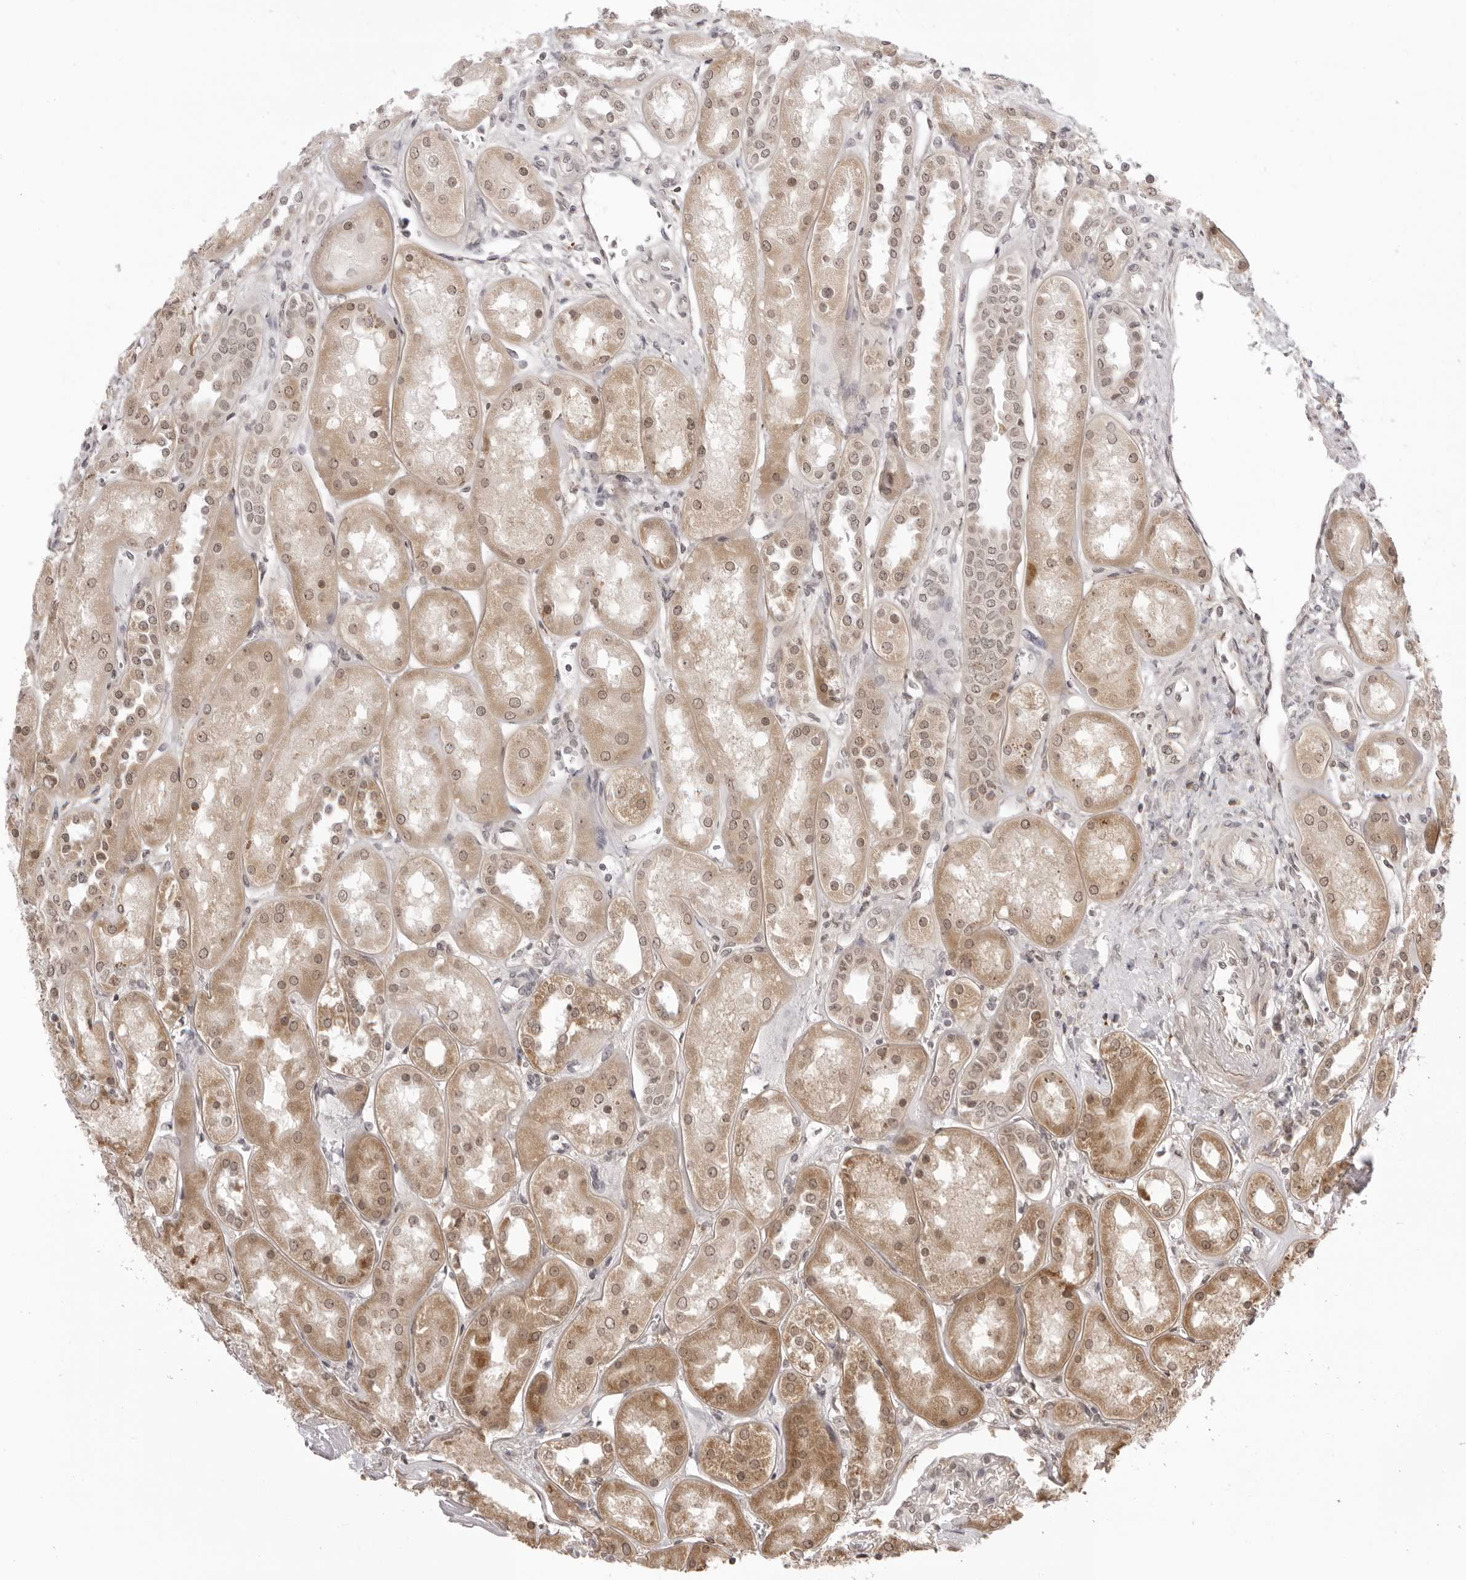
{"staining": {"intensity": "weak", "quantity": "<25%", "location": "nuclear"}, "tissue": "kidney", "cell_type": "Cells in glomeruli", "image_type": "normal", "snomed": [{"axis": "morphology", "description": "Normal tissue, NOS"}, {"axis": "topography", "description": "Kidney"}], "caption": "High power microscopy histopathology image of an immunohistochemistry (IHC) image of unremarkable kidney, revealing no significant staining in cells in glomeruli. Nuclei are stained in blue.", "gene": "ZC3H11A", "patient": {"sex": "male", "age": 70}}